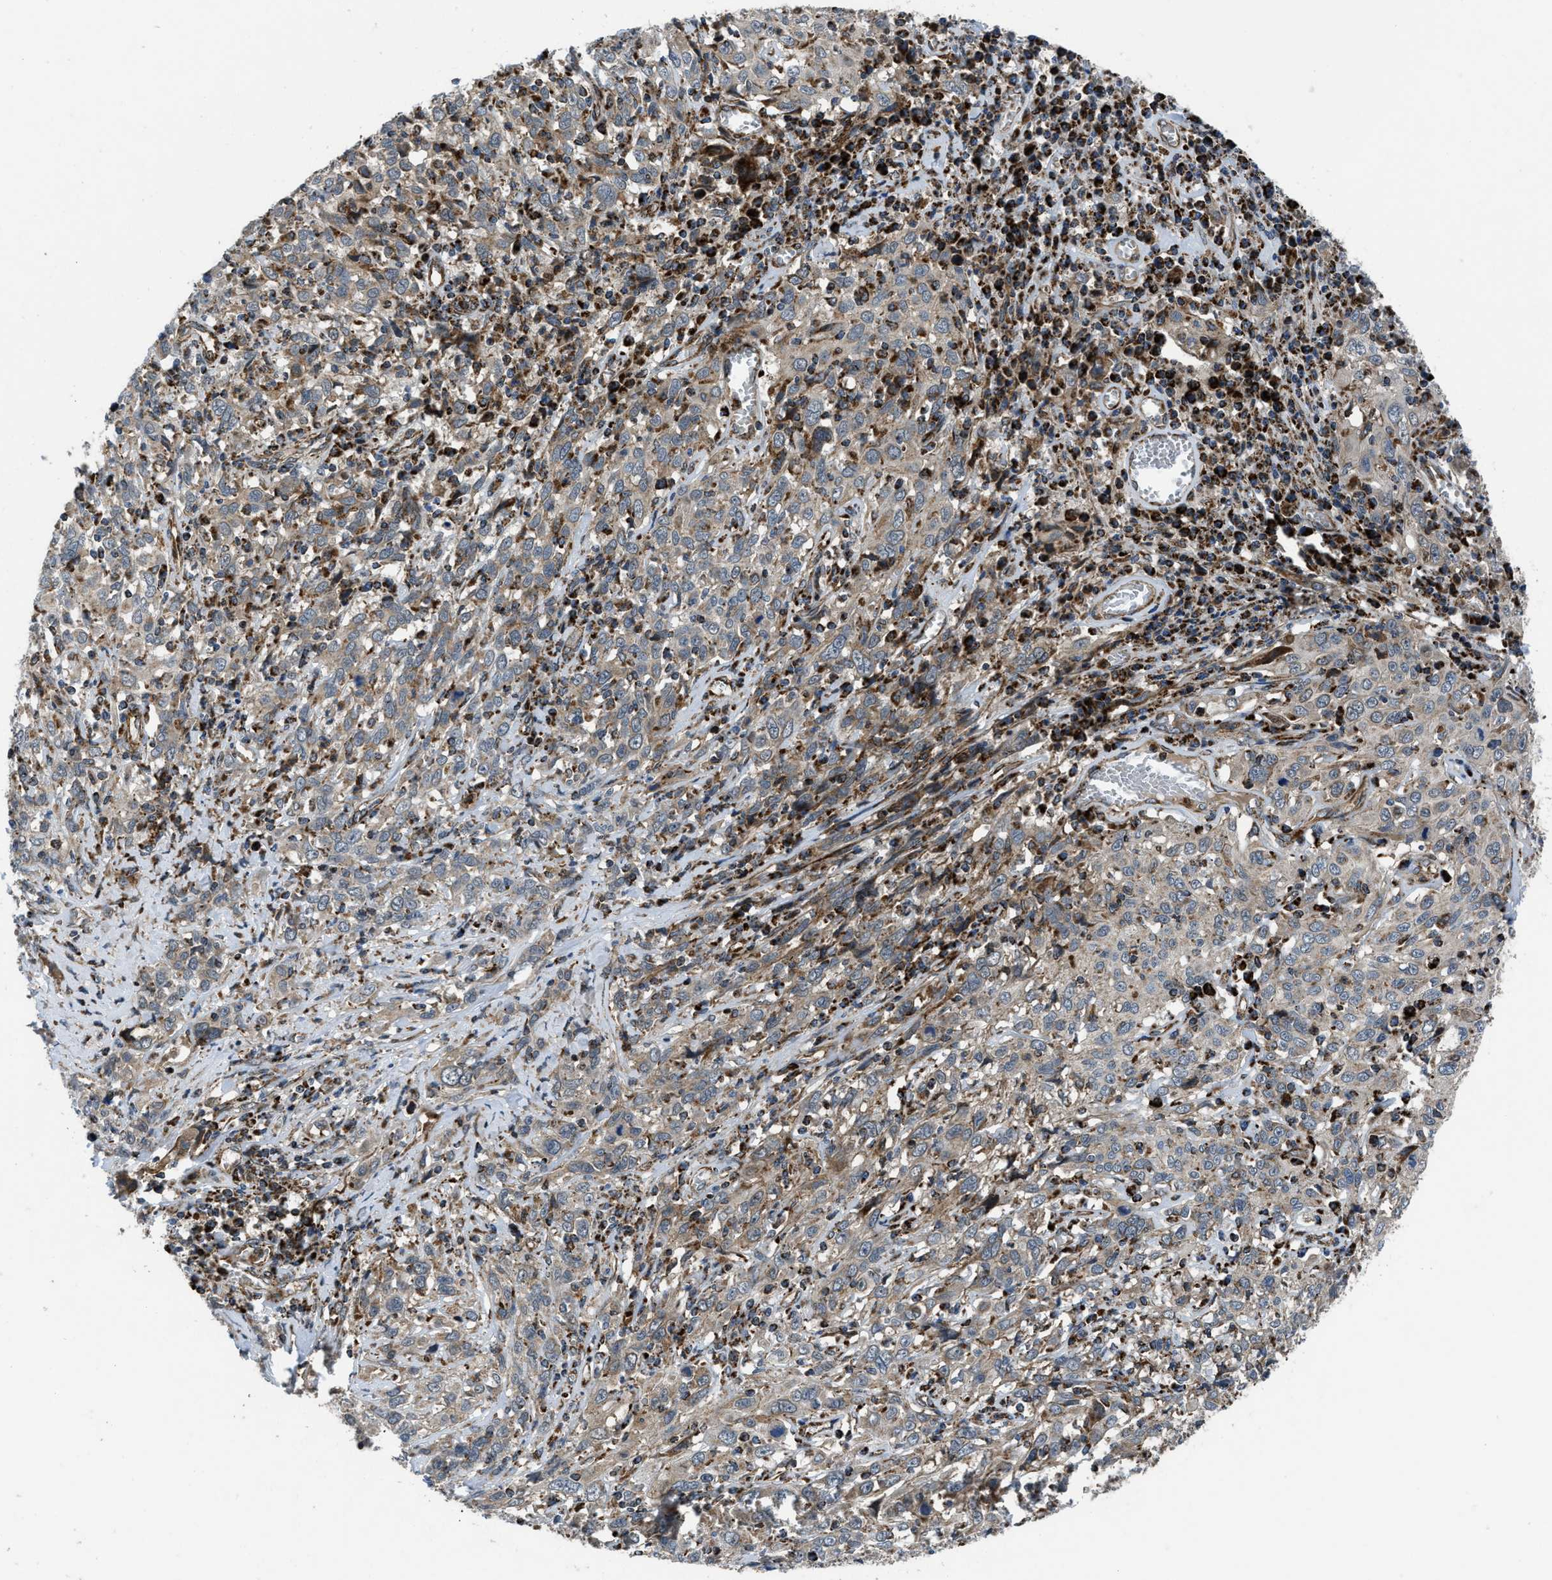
{"staining": {"intensity": "weak", "quantity": "25%-75%", "location": "cytoplasmic/membranous"}, "tissue": "cervical cancer", "cell_type": "Tumor cells", "image_type": "cancer", "snomed": [{"axis": "morphology", "description": "Squamous cell carcinoma, NOS"}, {"axis": "topography", "description": "Cervix"}], "caption": "A histopathology image showing weak cytoplasmic/membranous positivity in about 25%-75% of tumor cells in squamous cell carcinoma (cervical), as visualized by brown immunohistochemical staining.", "gene": "GSDME", "patient": {"sex": "female", "age": 46}}